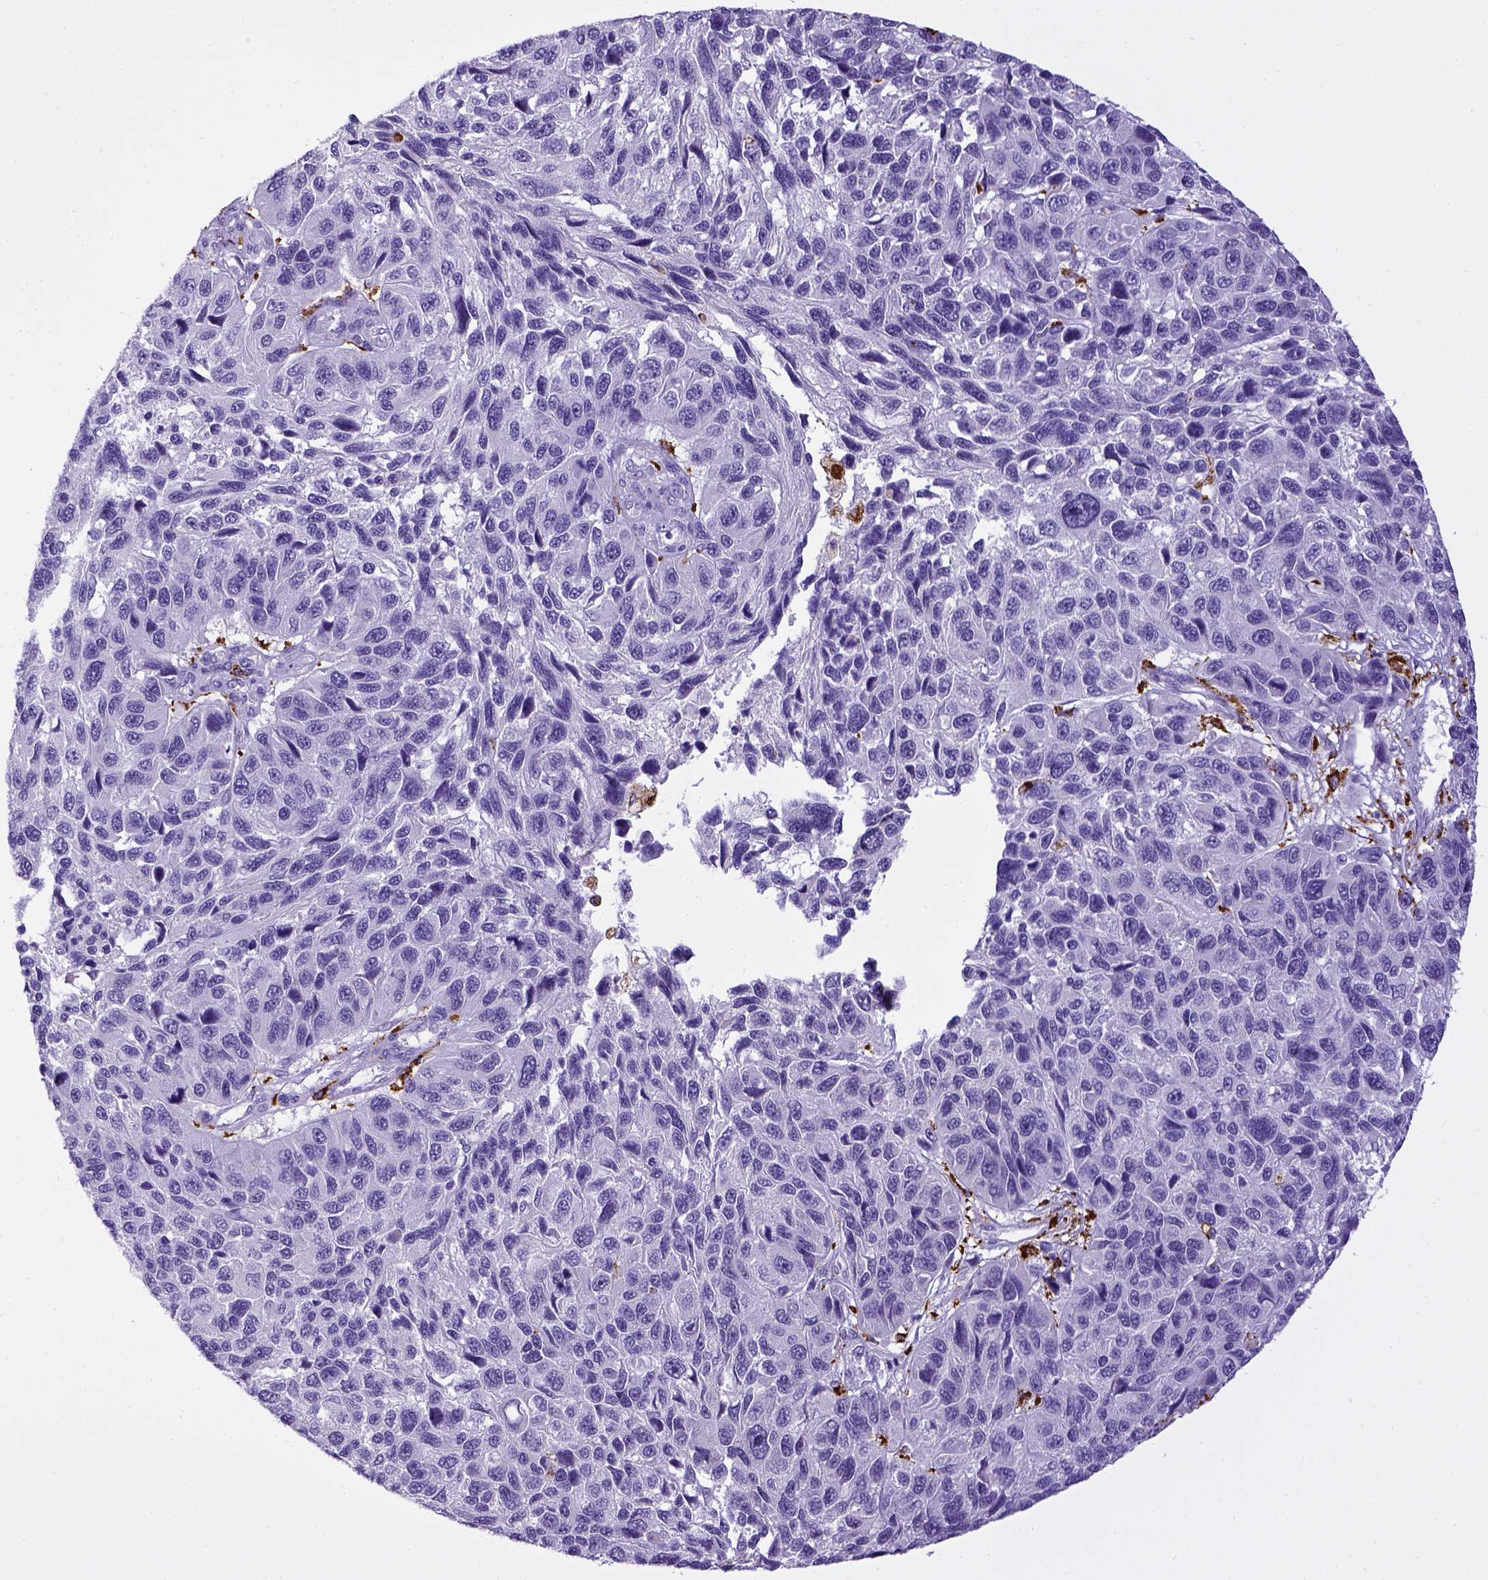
{"staining": {"intensity": "negative", "quantity": "none", "location": "none"}, "tissue": "melanoma", "cell_type": "Tumor cells", "image_type": "cancer", "snomed": [{"axis": "morphology", "description": "Malignant melanoma, NOS"}, {"axis": "topography", "description": "Skin"}], "caption": "Immunohistochemistry (IHC) of melanoma displays no positivity in tumor cells.", "gene": "CD68", "patient": {"sex": "male", "age": 53}}